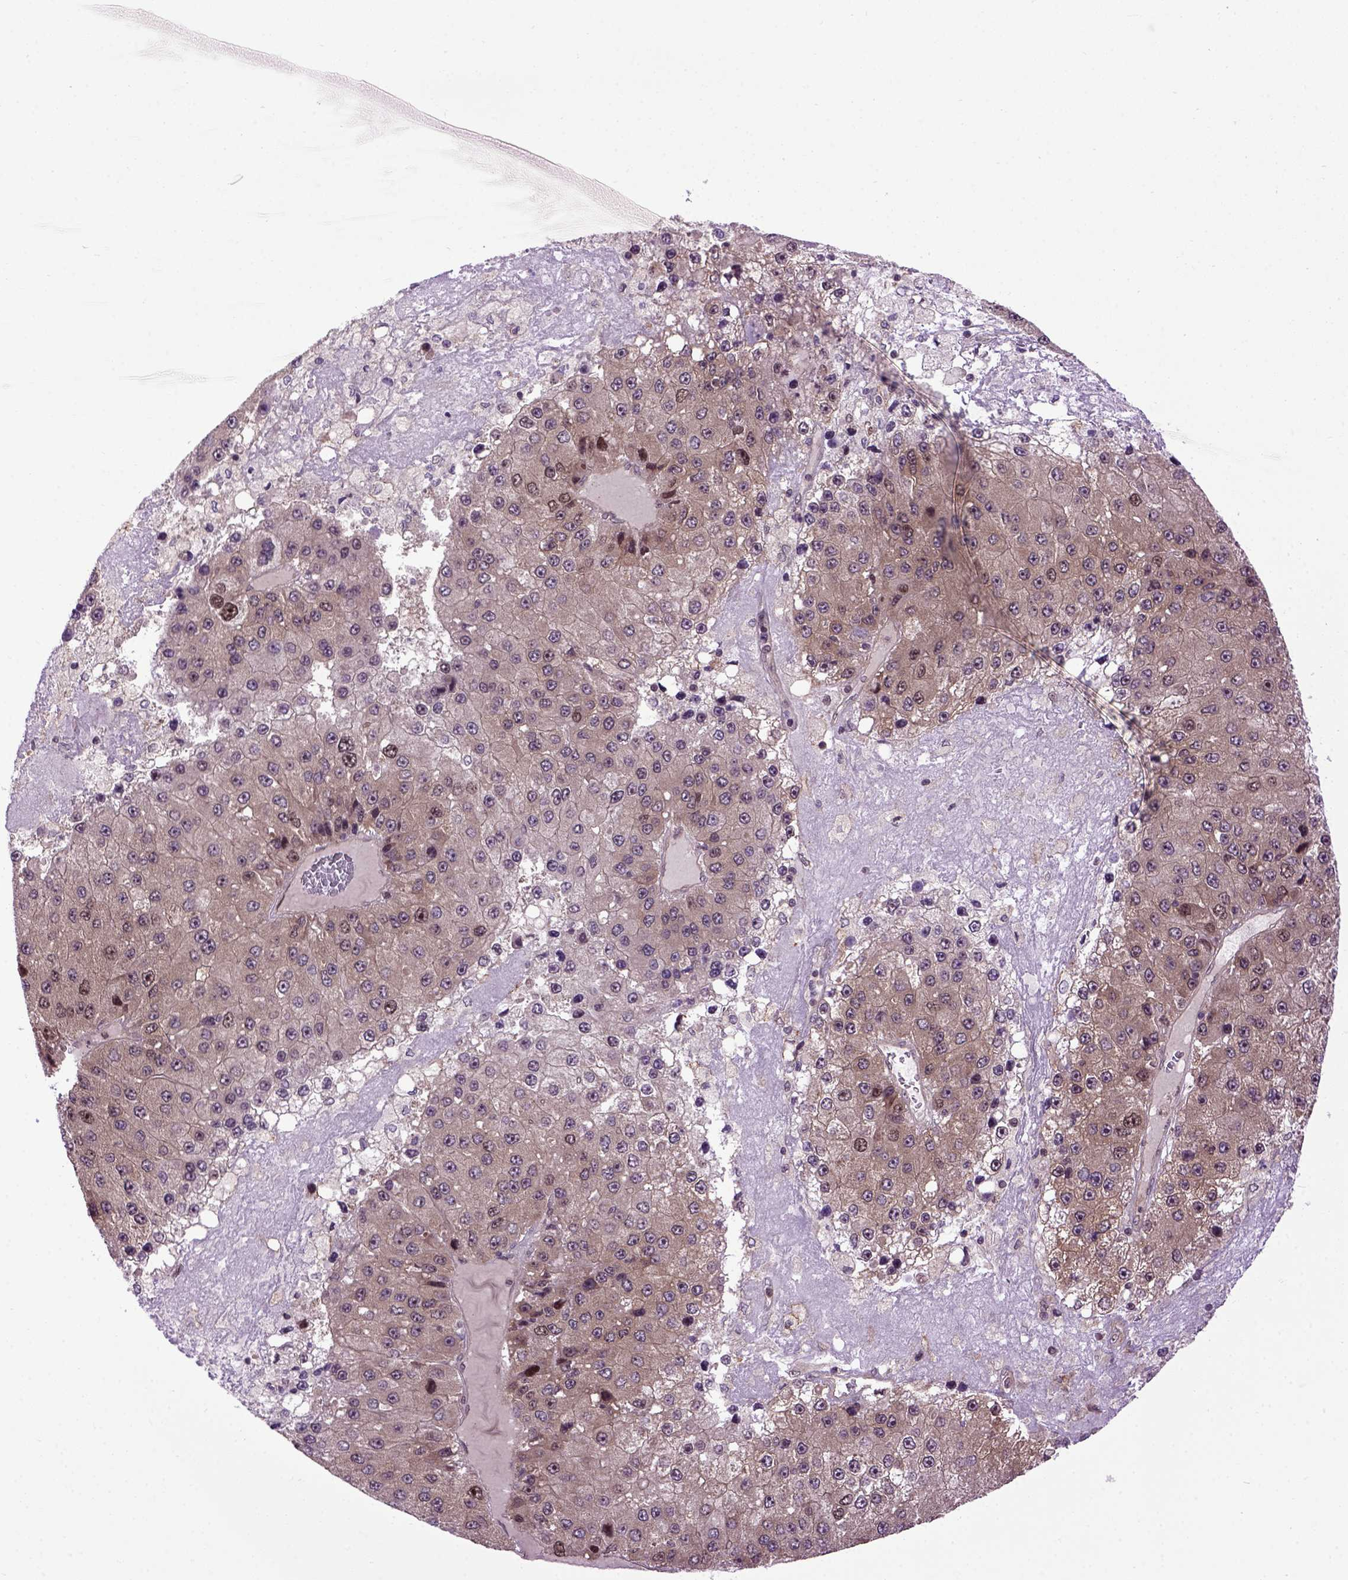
{"staining": {"intensity": "moderate", "quantity": ">75%", "location": "cytoplasmic/membranous"}, "tissue": "liver cancer", "cell_type": "Tumor cells", "image_type": "cancer", "snomed": [{"axis": "morphology", "description": "Carcinoma, Hepatocellular, NOS"}, {"axis": "topography", "description": "Liver"}], "caption": "Brown immunohistochemical staining in human hepatocellular carcinoma (liver) displays moderate cytoplasmic/membranous staining in approximately >75% of tumor cells. (DAB = brown stain, brightfield microscopy at high magnification).", "gene": "WDR48", "patient": {"sex": "female", "age": 73}}